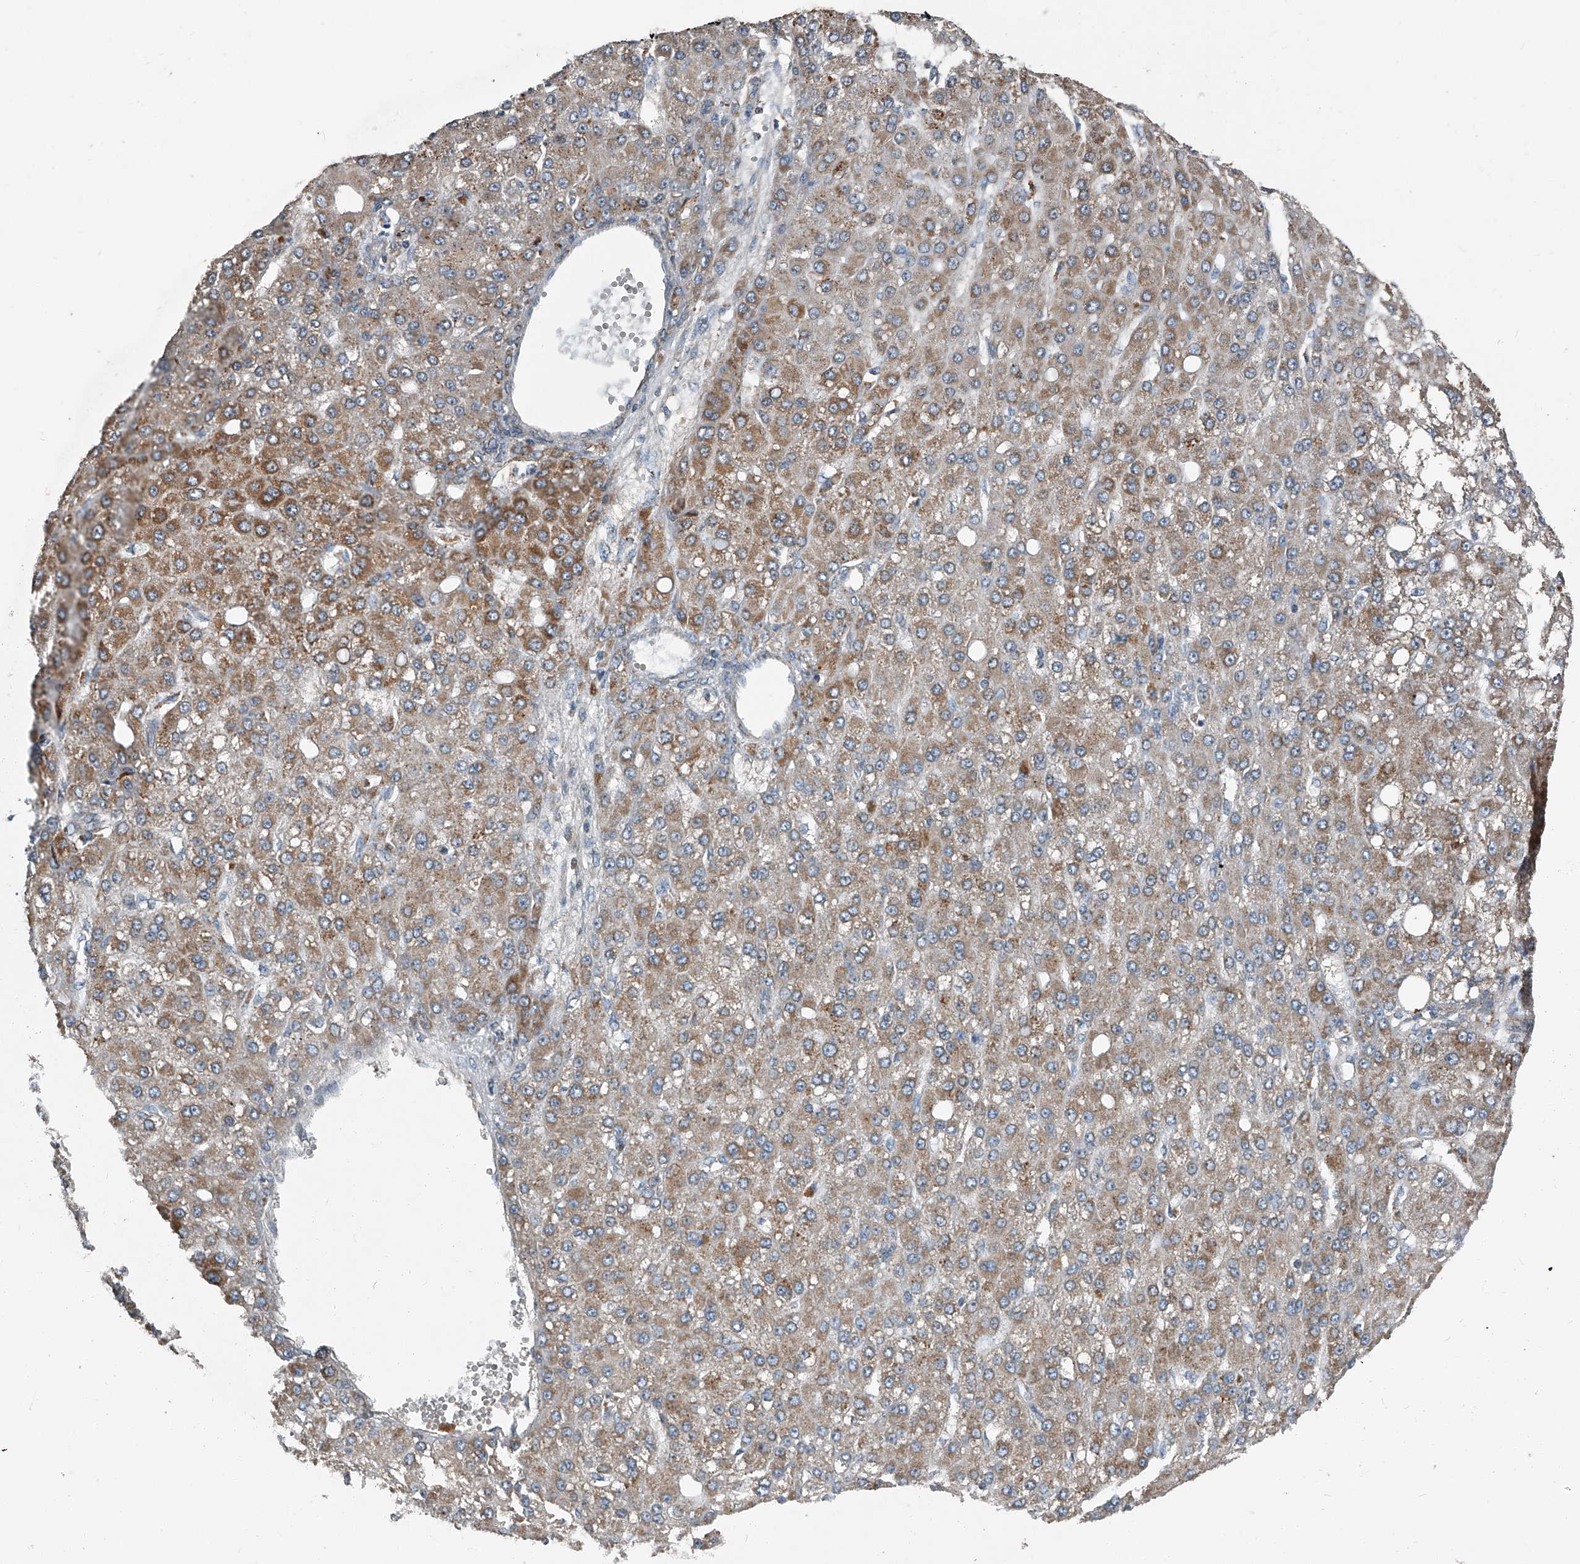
{"staining": {"intensity": "moderate", "quantity": ">75%", "location": "cytoplasmic/membranous"}, "tissue": "liver cancer", "cell_type": "Tumor cells", "image_type": "cancer", "snomed": [{"axis": "morphology", "description": "Carcinoma, Hepatocellular, NOS"}, {"axis": "topography", "description": "Liver"}], "caption": "Moderate cytoplasmic/membranous protein staining is identified in about >75% of tumor cells in liver cancer (hepatocellular carcinoma).", "gene": "CHRNA7", "patient": {"sex": "male", "age": 67}}